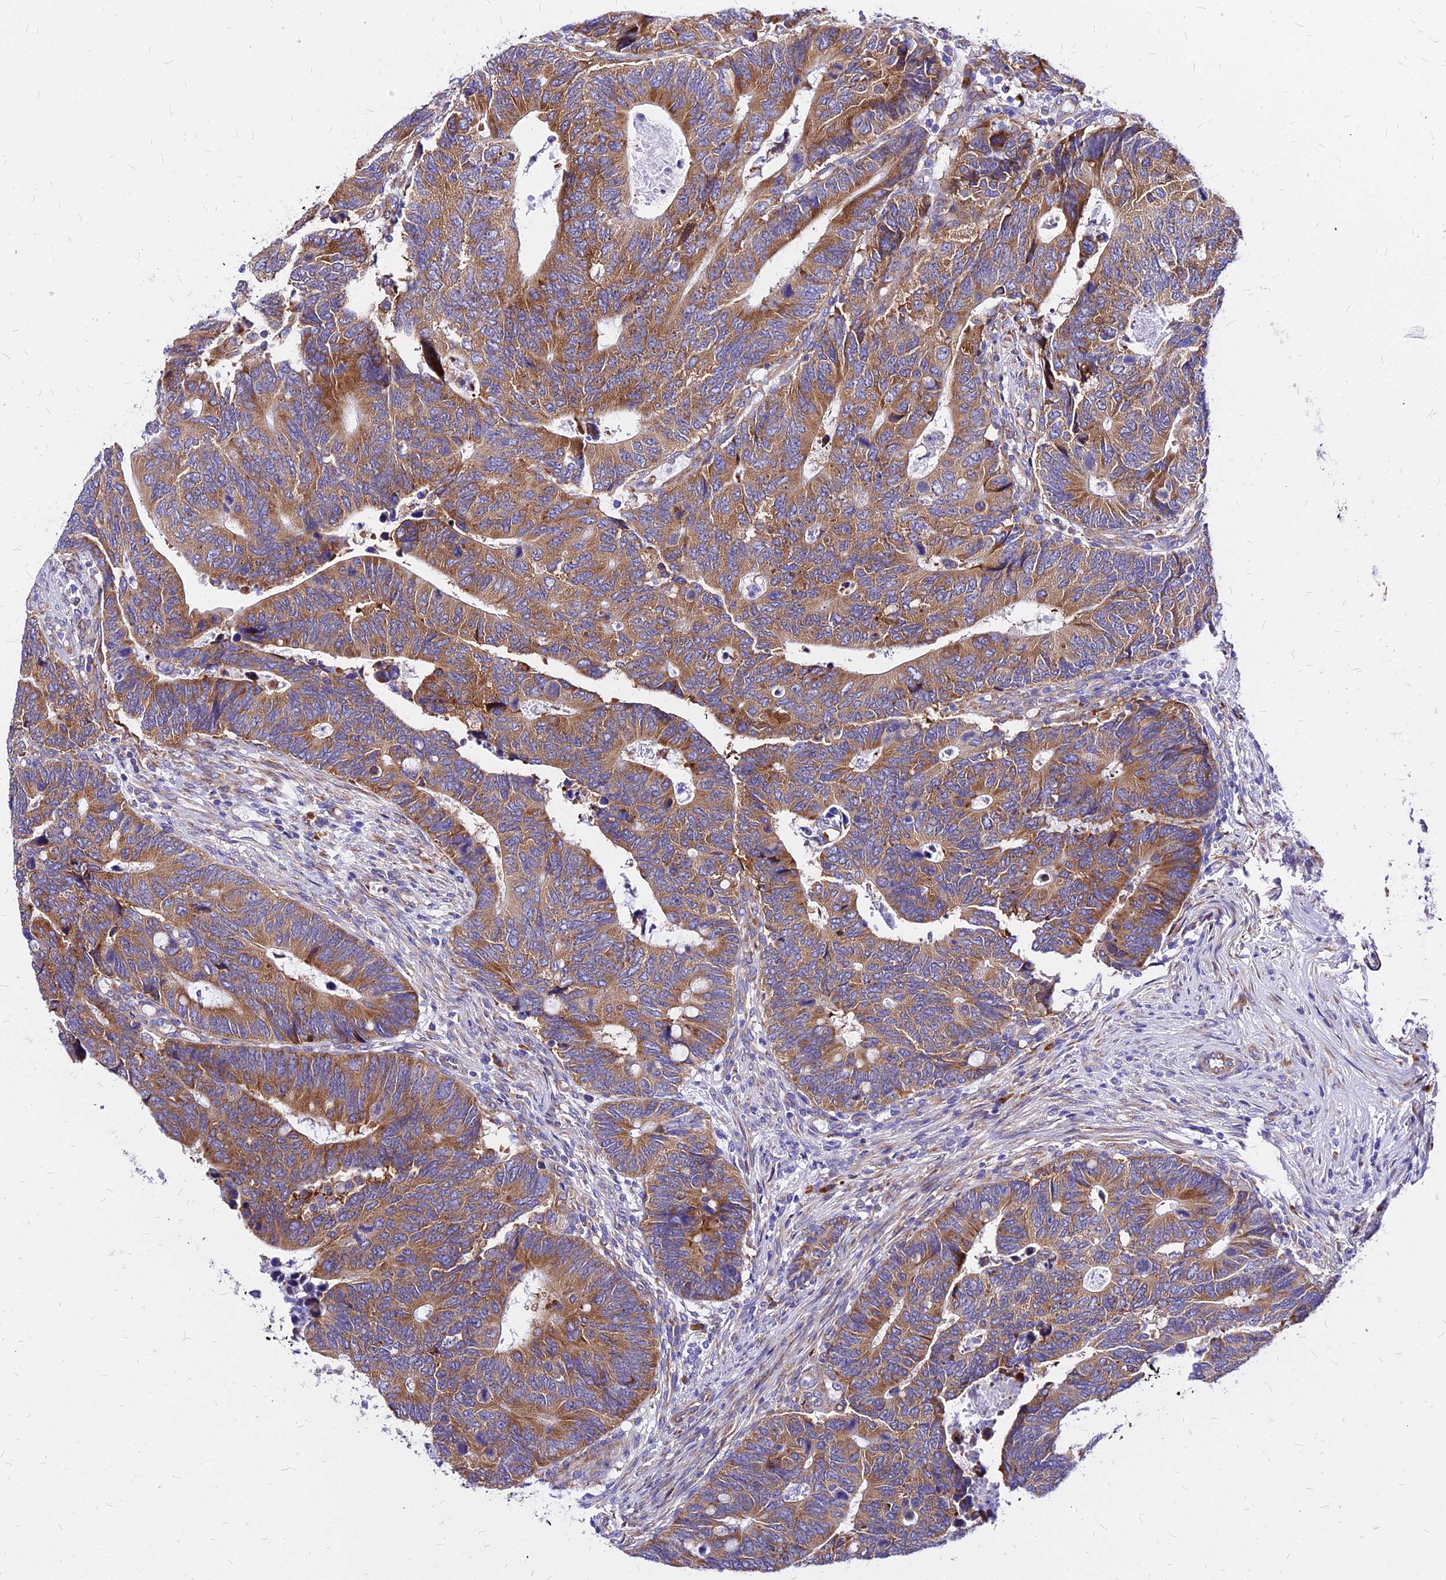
{"staining": {"intensity": "moderate", "quantity": ">75%", "location": "cytoplasmic/membranous"}, "tissue": "colorectal cancer", "cell_type": "Tumor cells", "image_type": "cancer", "snomed": [{"axis": "morphology", "description": "Adenocarcinoma, NOS"}, {"axis": "topography", "description": "Colon"}], "caption": "Colorectal cancer was stained to show a protein in brown. There is medium levels of moderate cytoplasmic/membranous positivity in about >75% of tumor cells.", "gene": "RPL19", "patient": {"sex": "male", "age": 87}}